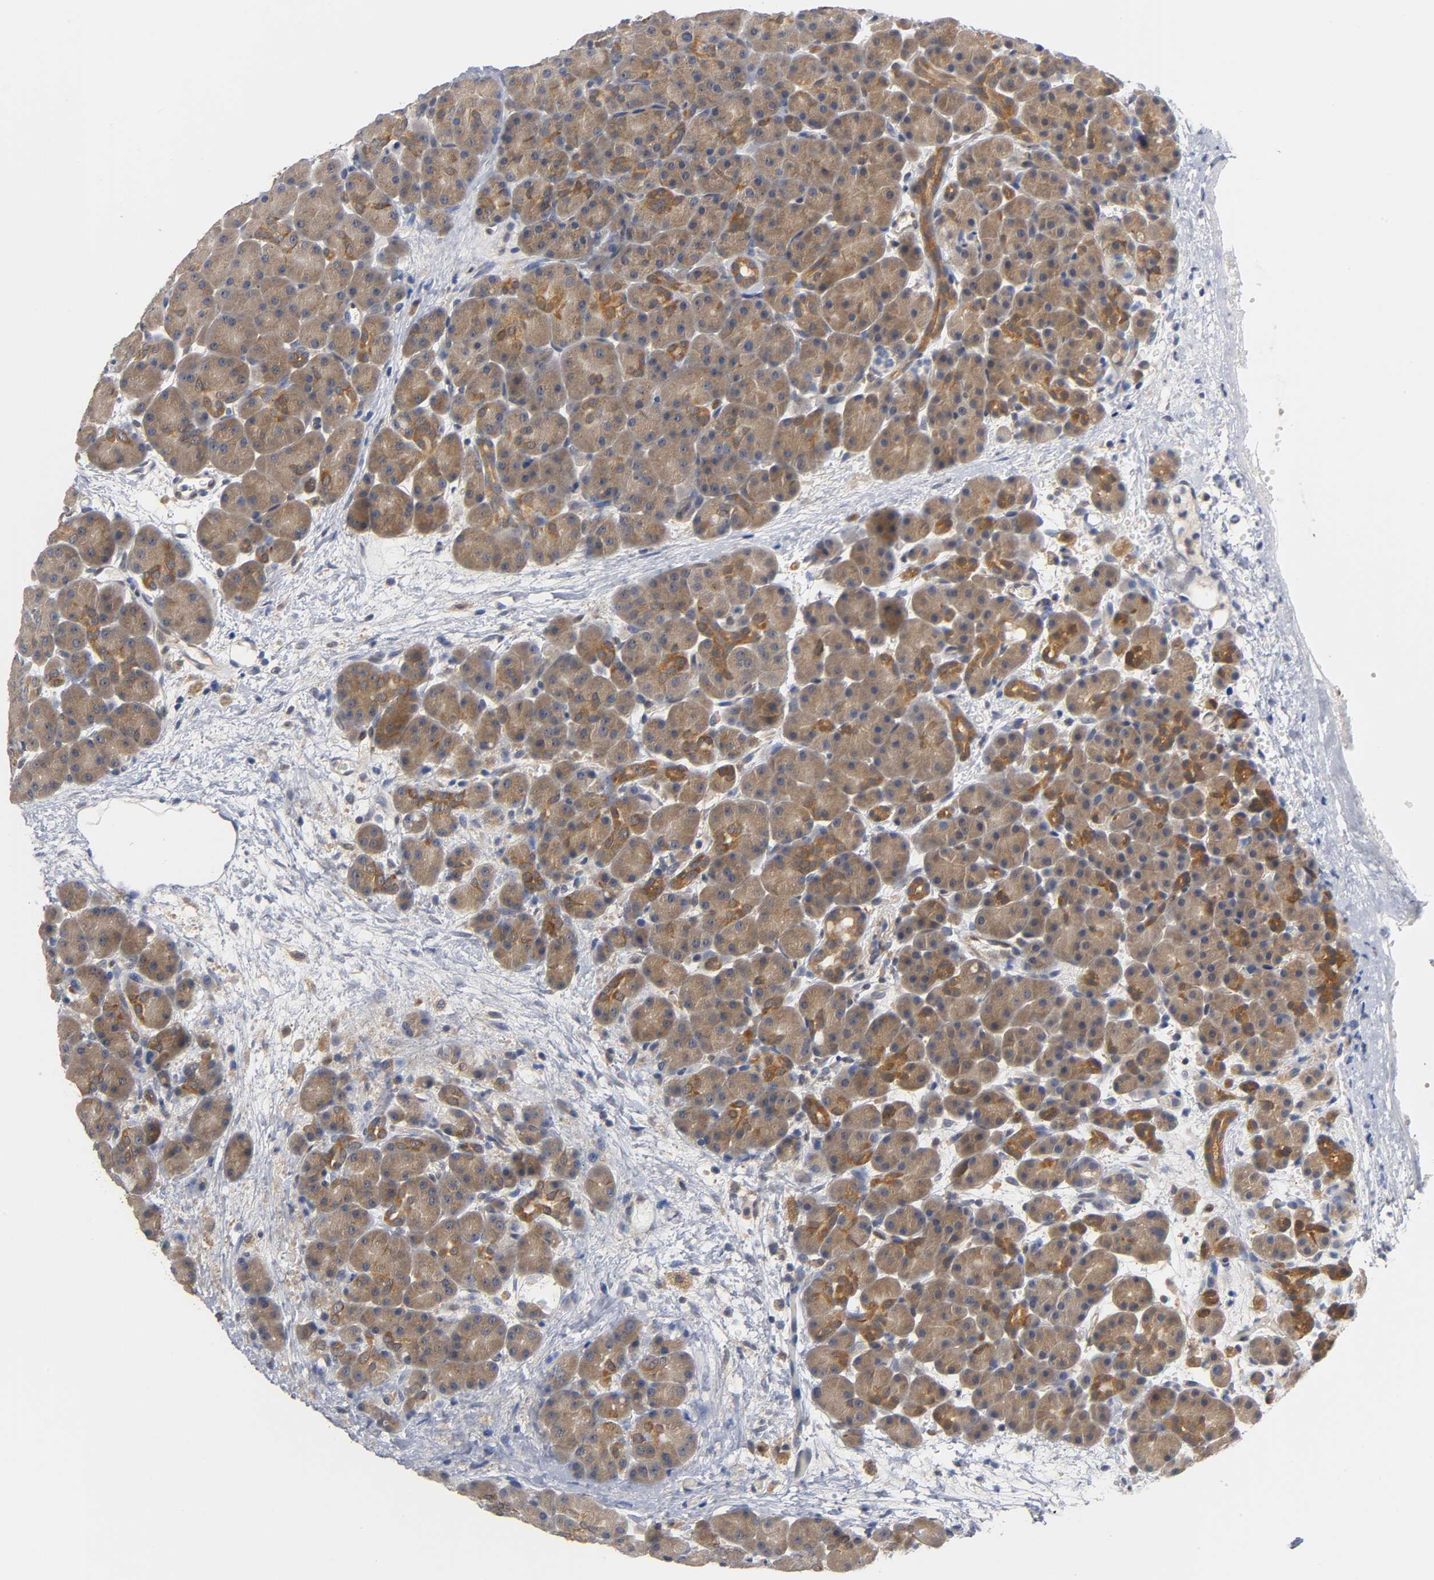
{"staining": {"intensity": "moderate", "quantity": ">75%", "location": "cytoplasmic/membranous"}, "tissue": "pancreas", "cell_type": "Exocrine glandular cells", "image_type": "normal", "snomed": [{"axis": "morphology", "description": "Normal tissue, NOS"}, {"axis": "topography", "description": "Pancreas"}], "caption": "Unremarkable pancreas displays moderate cytoplasmic/membranous expression in about >75% of exocrine glandular cells, visualized by immunohistochemistry. (DAB (3,3'-diaminobenzidine) = brown stain, brightfield microscopy at high magnification).", "gene": "FYN", "patient": {"sex": "male", "age": 66}}